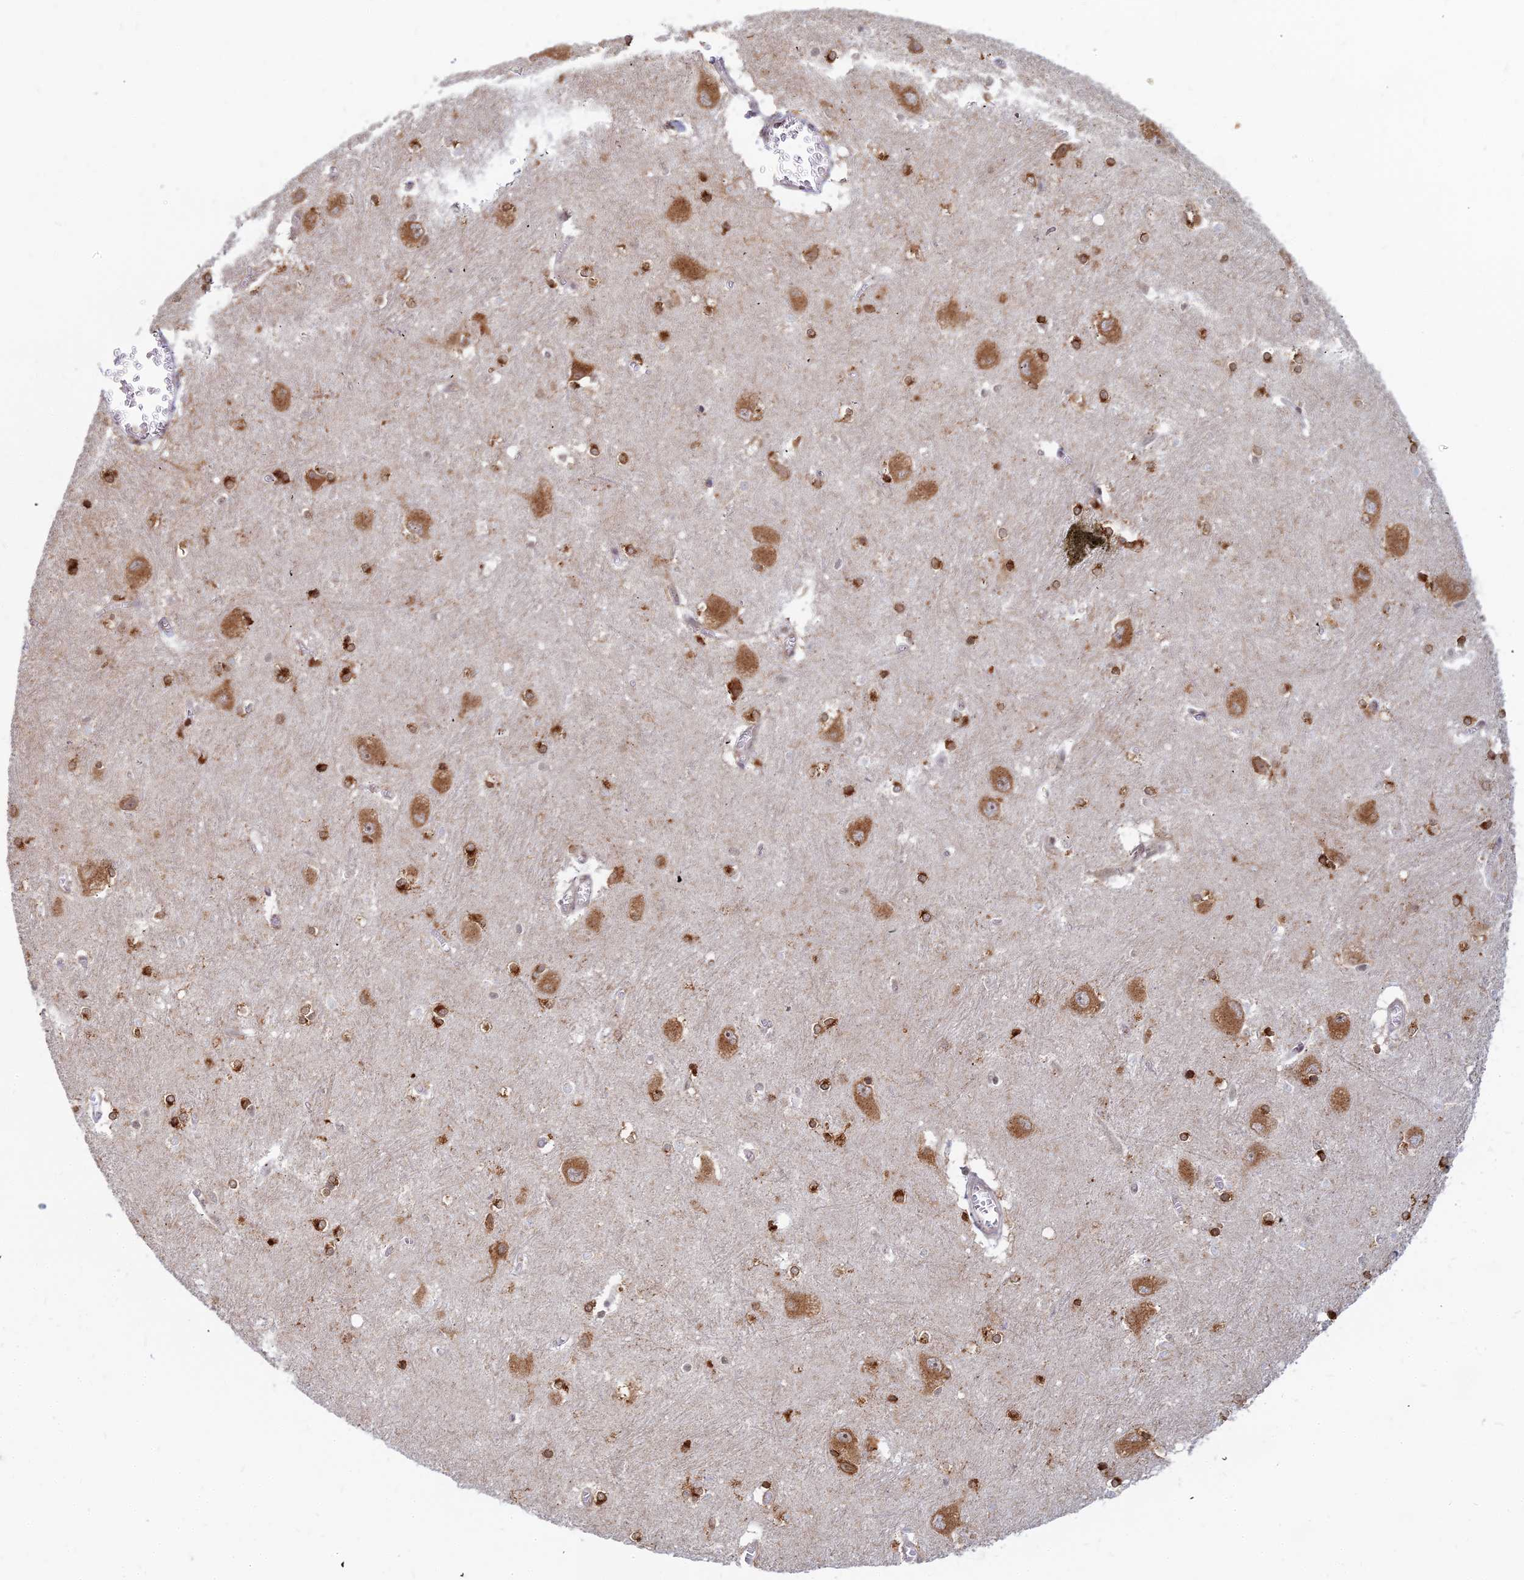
{"staining": {"intensity": "moderate", "quantity": ">75%", "location": "cytoplasmic/membranous"}, "tissue": "caudate", "cell_type": "Glial cells", "image_type": "normal", "snomed": [{"axis": "morphology", "description": "Normal tissue, NOS"}, {"axis": "topography", "description": "Lateral ventricle wall"}], "caption": "This photomicrograph demonstrates immunohistochemistry staining of normal caudate, with medium moderate cytoplasmic/membranous positivity in about >75% of glial cells.", "gene": "ABCA2", "patient": {"sex": "male", "age": 37}}